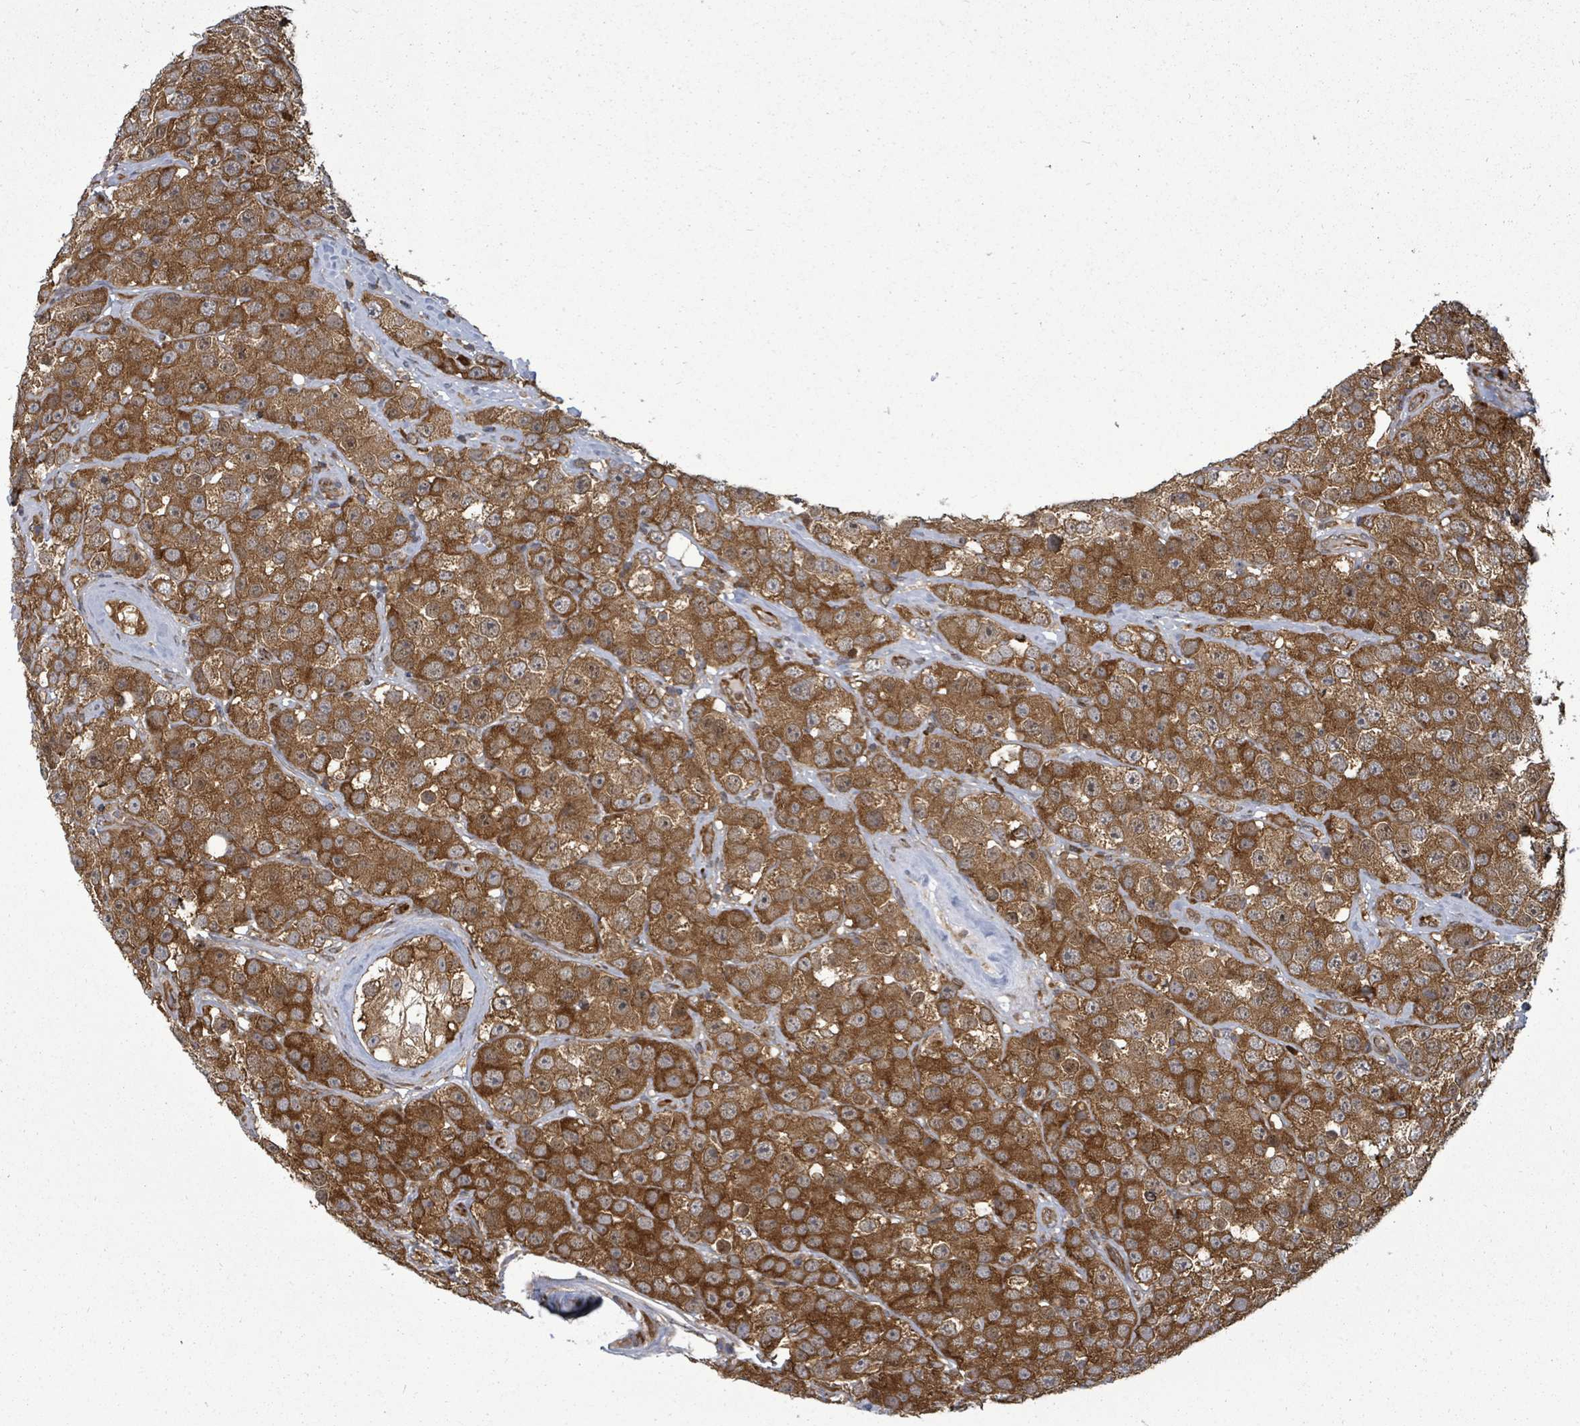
{"staining": {"intensity": "strong", "quantity": ">75%", "location": "cytoplasmic/membranous"}, "tissue": "testis cancer", "cell_type": "Tumor cells", "image_type": "cancer", "snomed": [{"axis": "morphology", "description": "Seminoma, NOS"}, {"axis": "topography", "description": "Testis"}], "caption": "DAB immunohistochemical staining of human testis seminoma shows strong cytoplasmic/membranous protein expression in about >75% of tumor cells.", "gene": "EIF3C", "patient": {"sex": "male", "age": 28}}